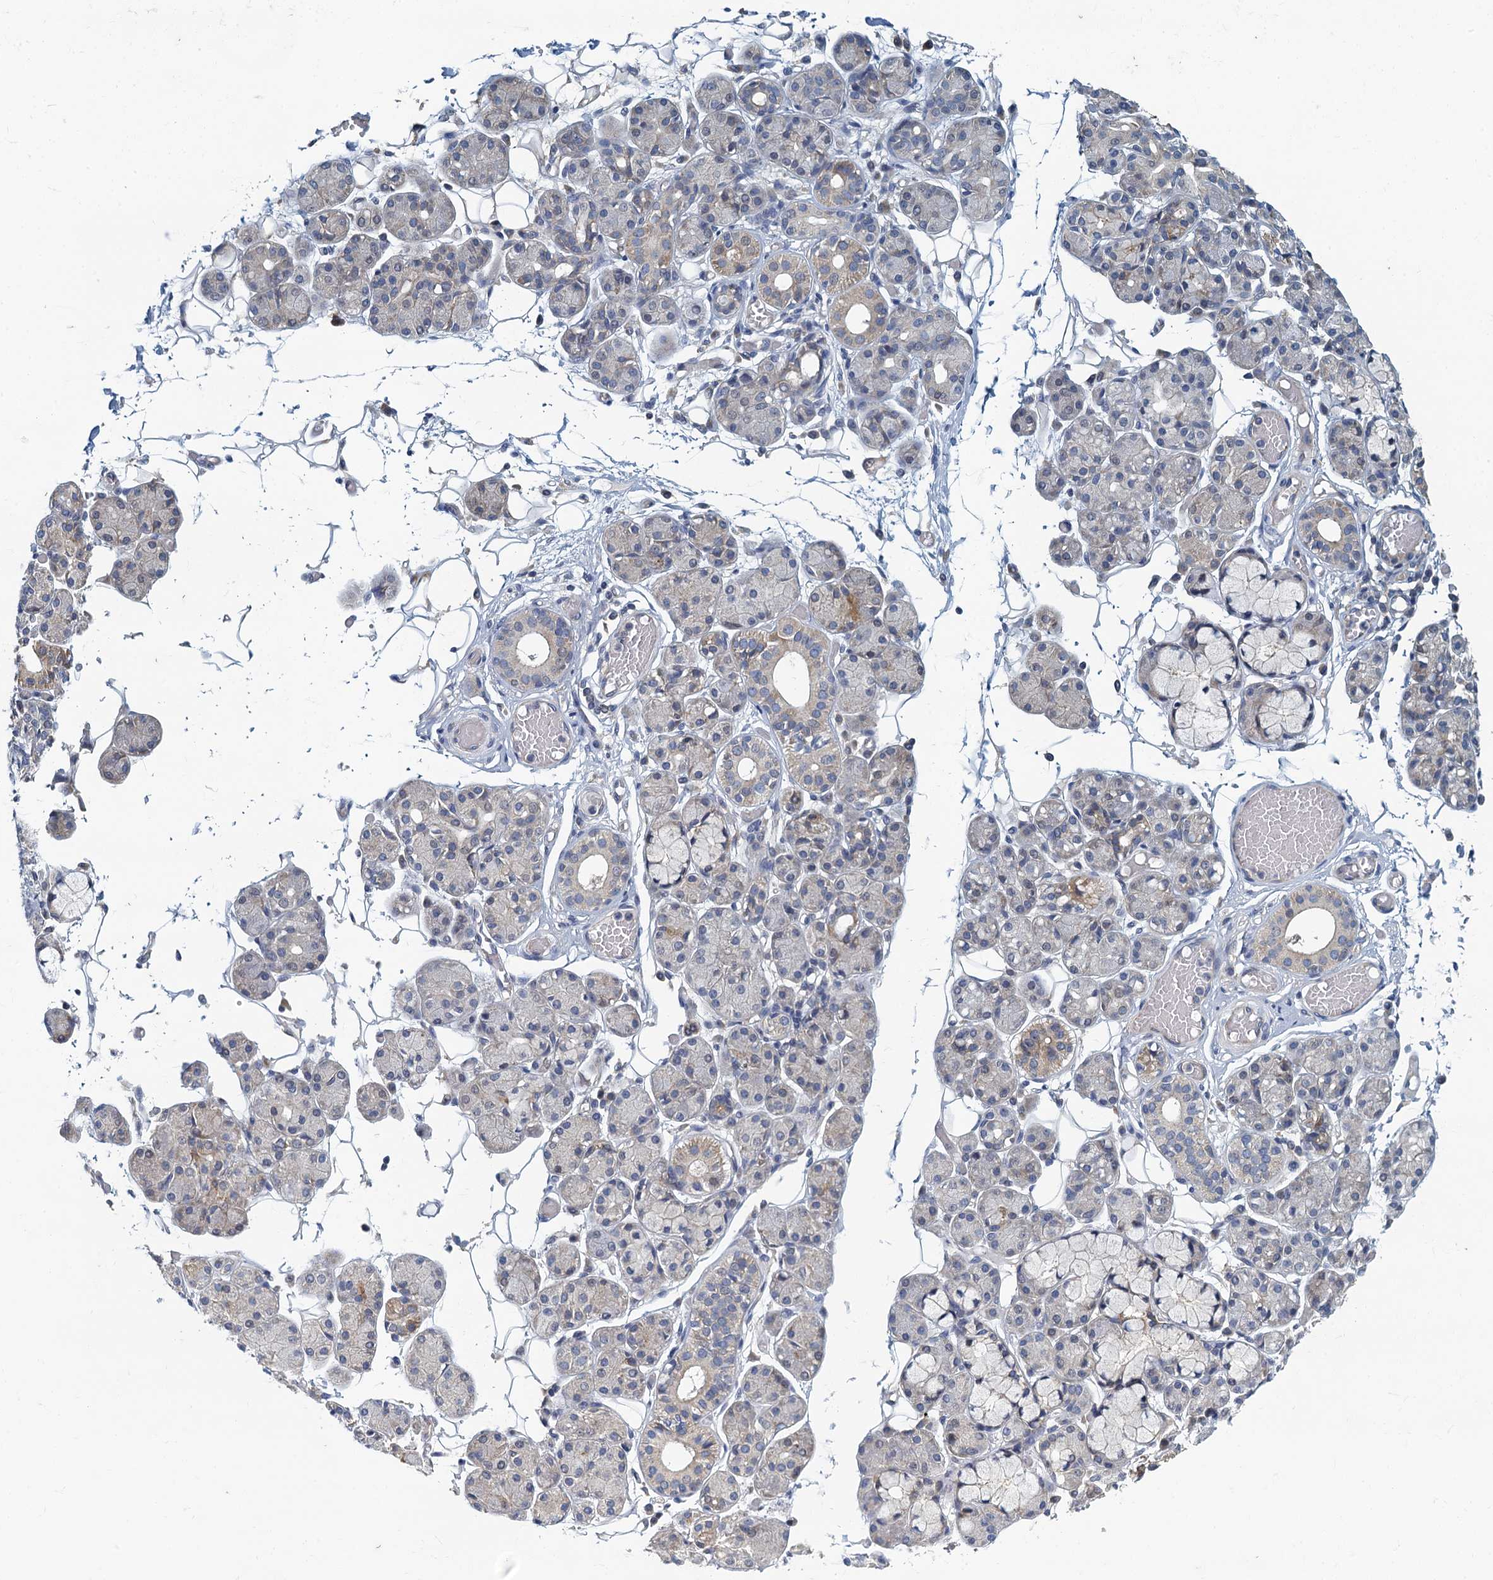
{"staining": {"intensity": "weak", "quantity": "<25%", "location": "cytoplasmic/membranous"}, "tissue": "salivary gland", "cell_type": "Glandular cells", "image_type": "normal", "snomed": [{"axis": "morphology", "description": "Normal tissue, NOS"}, {"axis": "topography", "description": "Salivary gland"}], "caption": "The photomicrograph reveals no staining of glandular cells in normal salivary gland. The staining was performed using DAB to visualize the protein expression in brown, while the nuclei were stained in blue with hematoxylin (Magnification: 20x).", "gene": "NCKAP1L", "patient": {"sex": "male", "age": 63}}